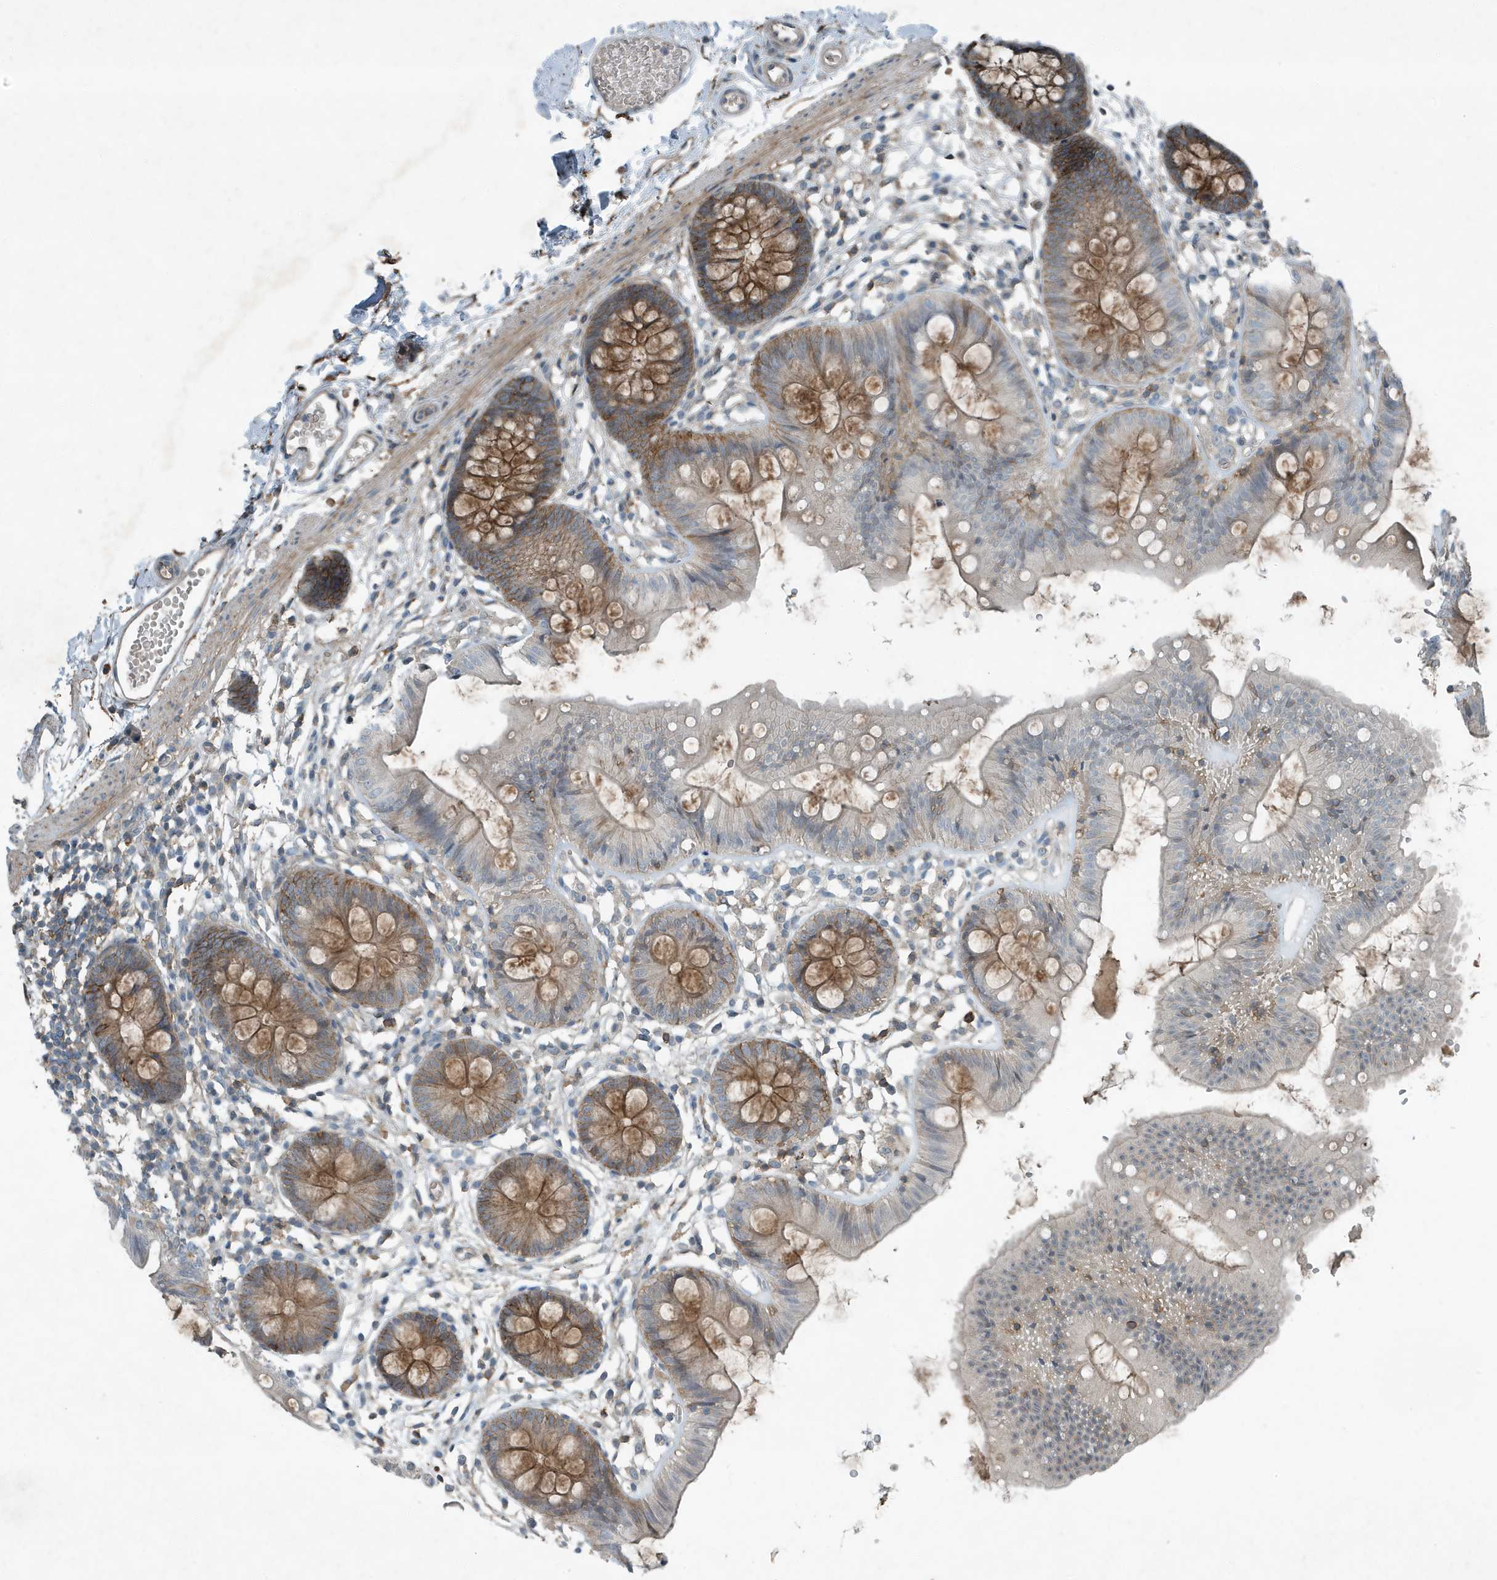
{"staining": {"intensity": "weak", "quantity": ">75%", "location": "cytoplasmic/membranous"}, "tissue": "colon", "cell_type": "Endothelial cells", "image_type": "normal", "snomed": [{"axis": "morphology", "description": "Normal tissue, NOS"}, {"axis": "topography", "description": "Colon"}], "caption": "IHC histopathology image of benign colon: human colon stained using immunohistochemistry exhibits low levels of weak protein expression localized specifically in the cytoplasmic/membranous of endothelial cells, appearing as a cytoplasmic/membranous brown color.", "gene": "DAPP1", "patient": {"sex": "male", "age": 56}}